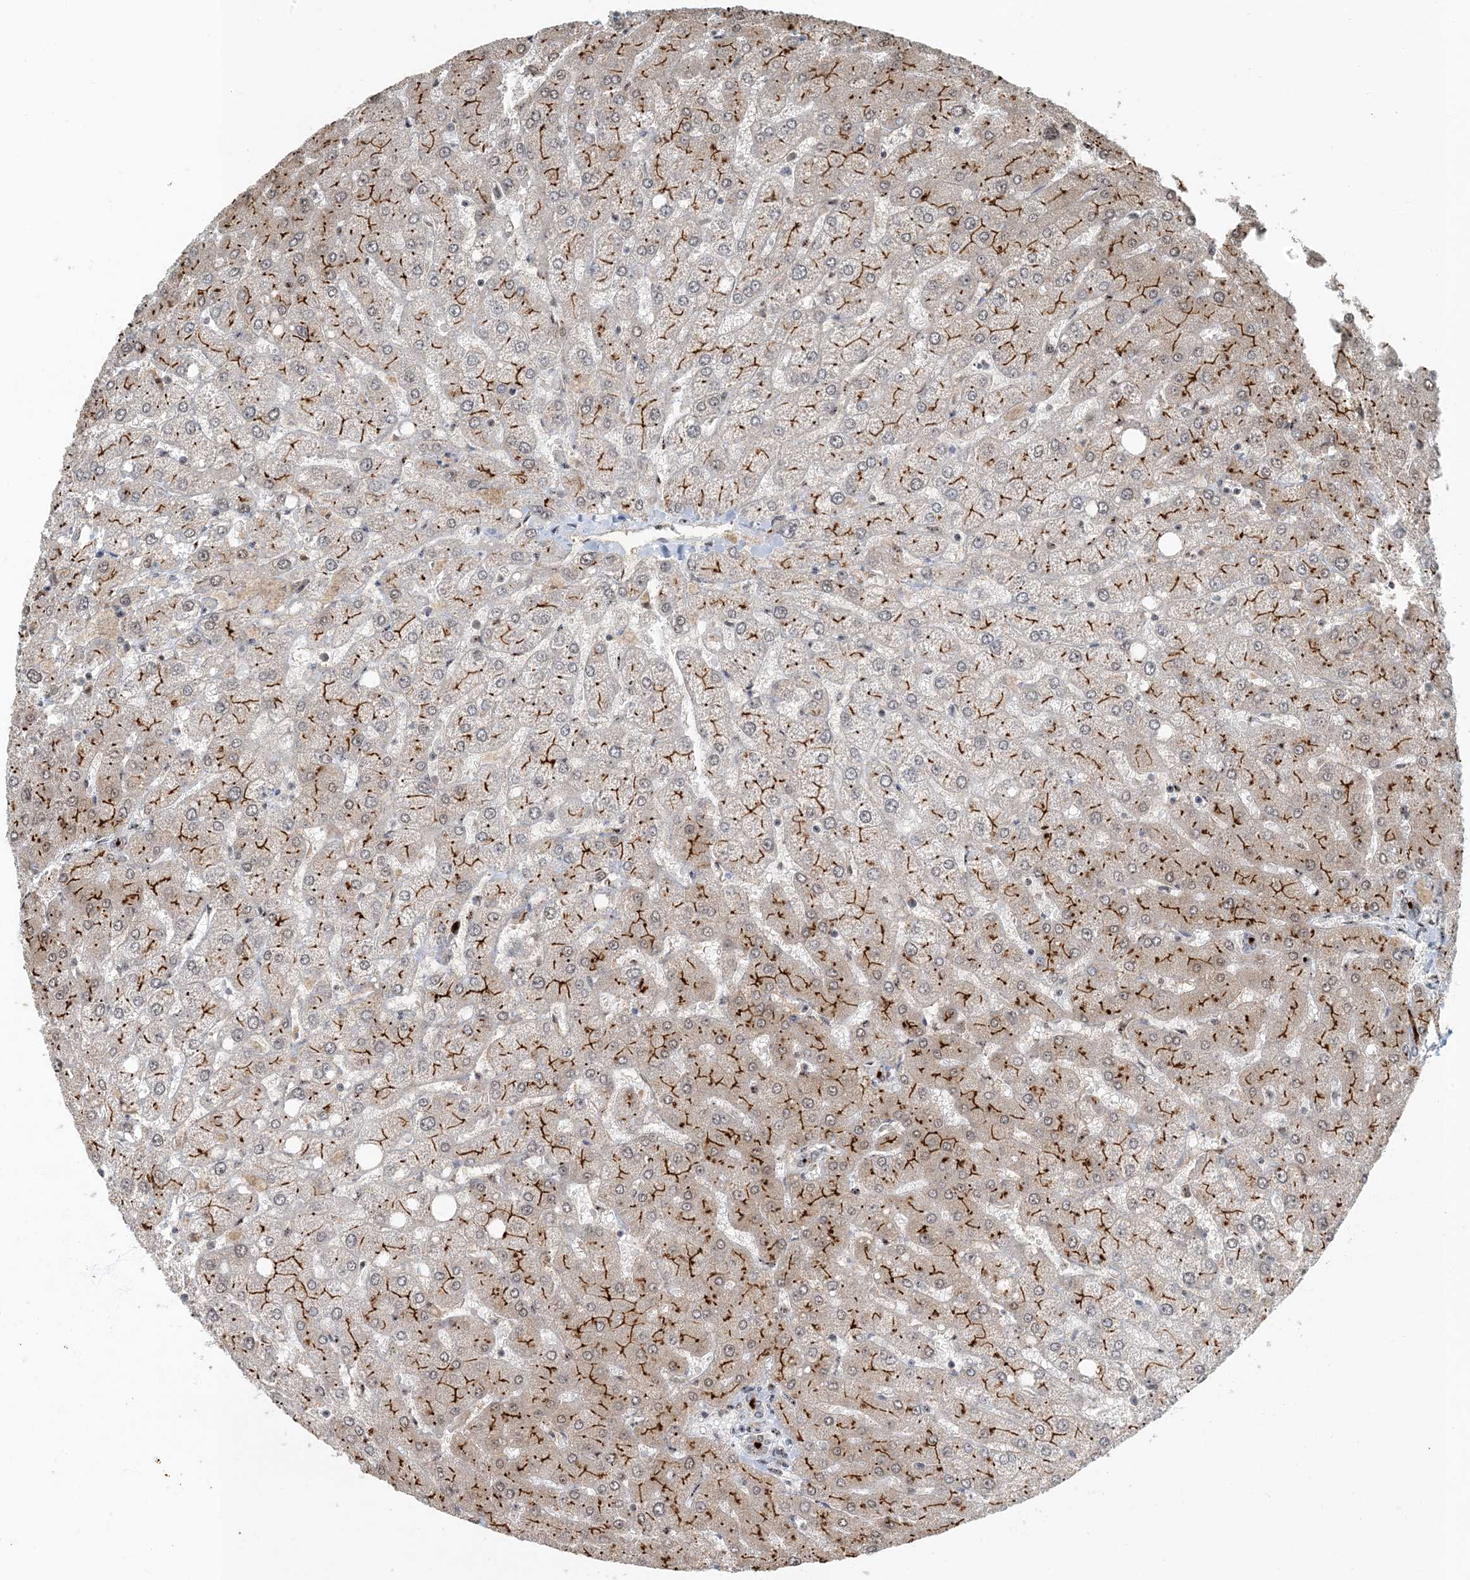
{"staining": {"intensity": "moderate", "quantity": "<25%", "location": "cytoplasmic/membranous"}, "tissue": "liver", "cell_type": "Cholangiocytes", "image_type": "normal", "snomed": [{"axis": "morphology", "description": "Normal tissue, NOS"}, {"axis": "topography", "description": "Liver"}], "caption": "An image showing moderate cytoplasmic/membranous positivity in about <25% of cholangiocytes in benign liver, as visualized by brown immunohistochemical staining.", "gene": "MBD1", "patient": {"sex": "female", "age": 54}}